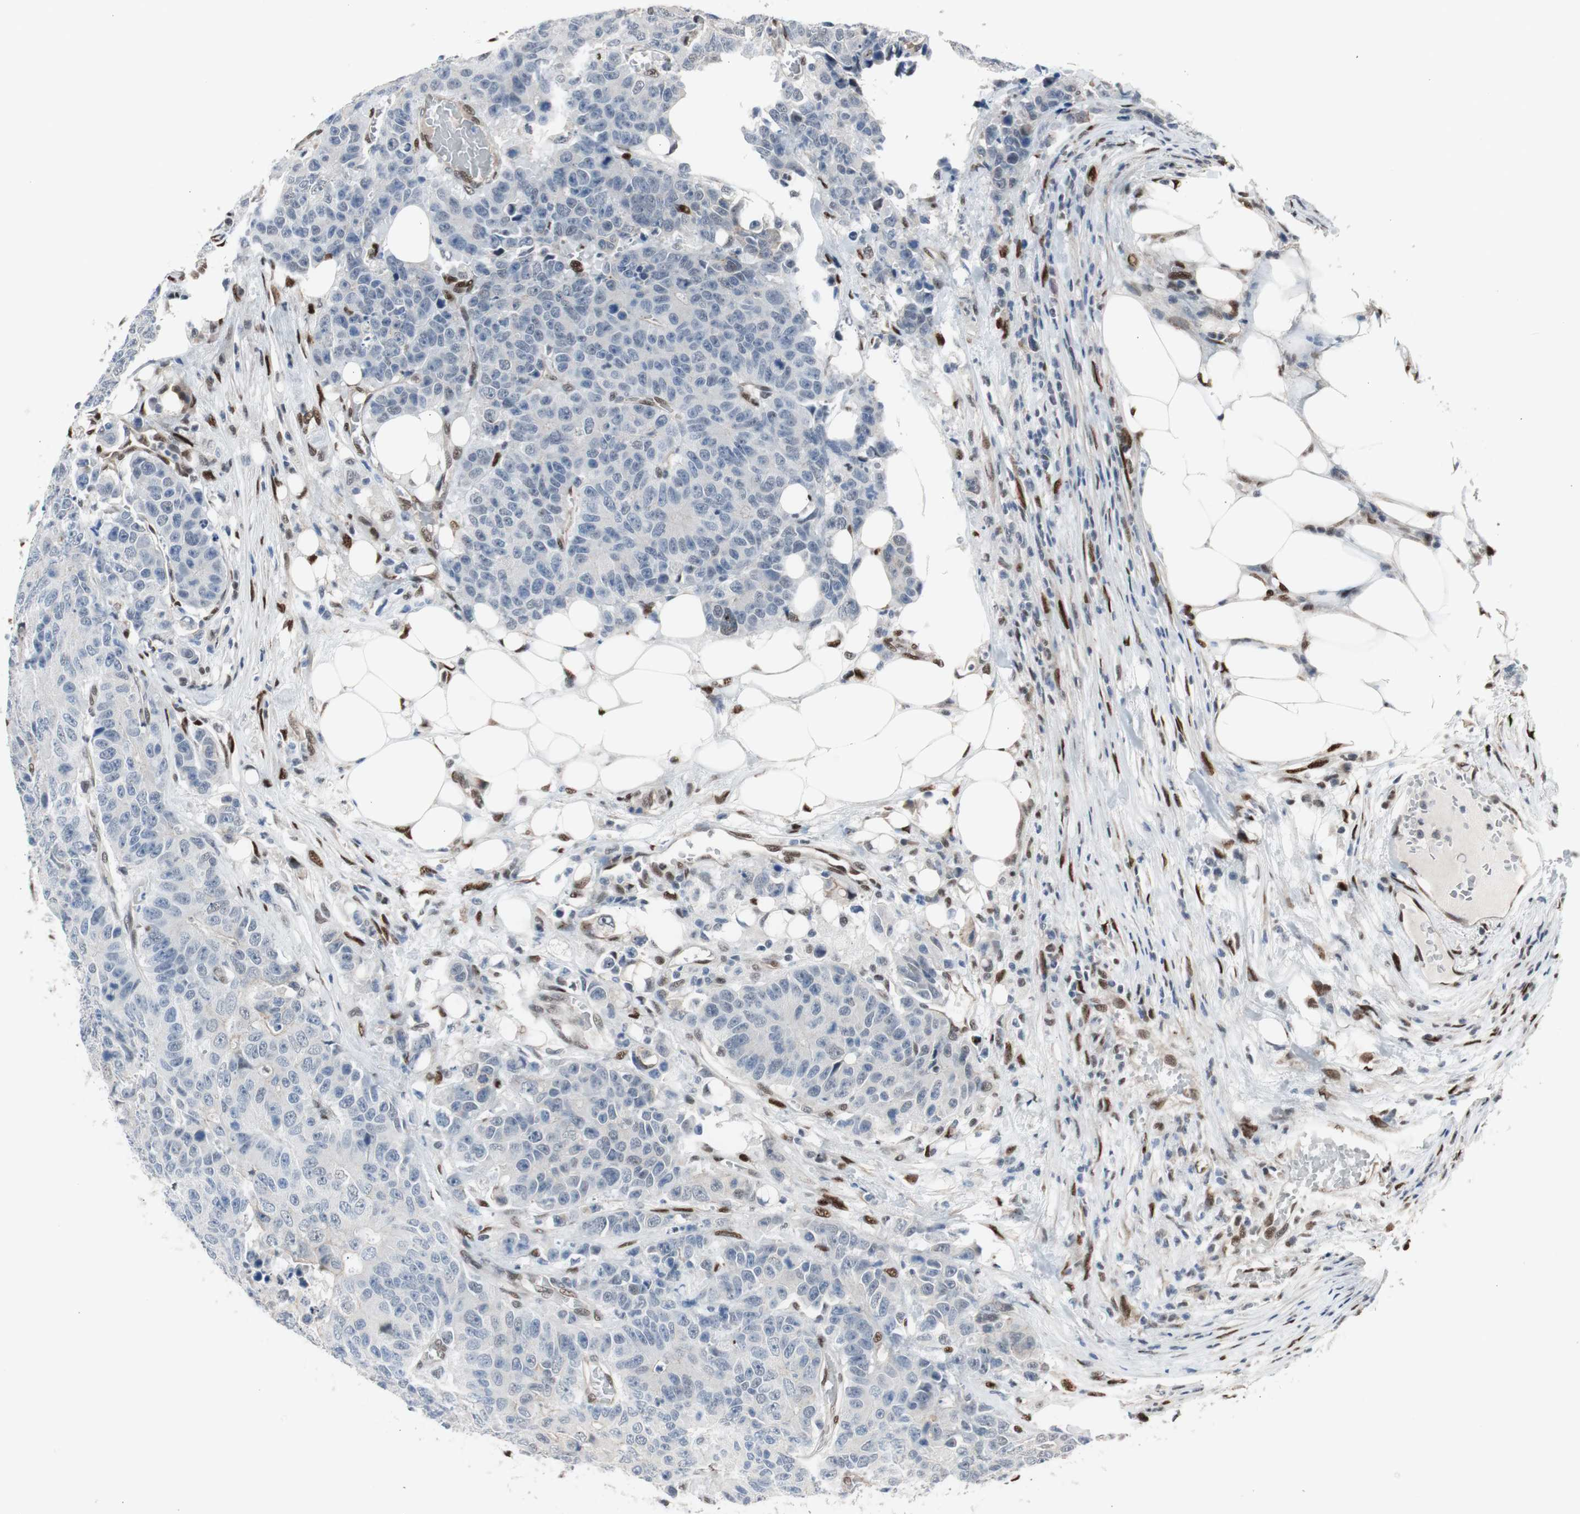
{"staining": {"intensity": "negative", "quantity": "none", "location": "none"}, "tissue": "colorectal cancer", "cell_type": "Tumor cells", "image_type": "cancer", "snomed": [{"axis": "morphology", "description": "Adenocarcinoma, NOS"}, {"axis": "topography", "description": "Colon"}], "caption": "Colorectal cancer (adenocarcinoma) was stained to show a protein in brown. There is no significant positivity in tumor cells.", "gene": "PML", "patient": {"sex": "female", "age": 86}}